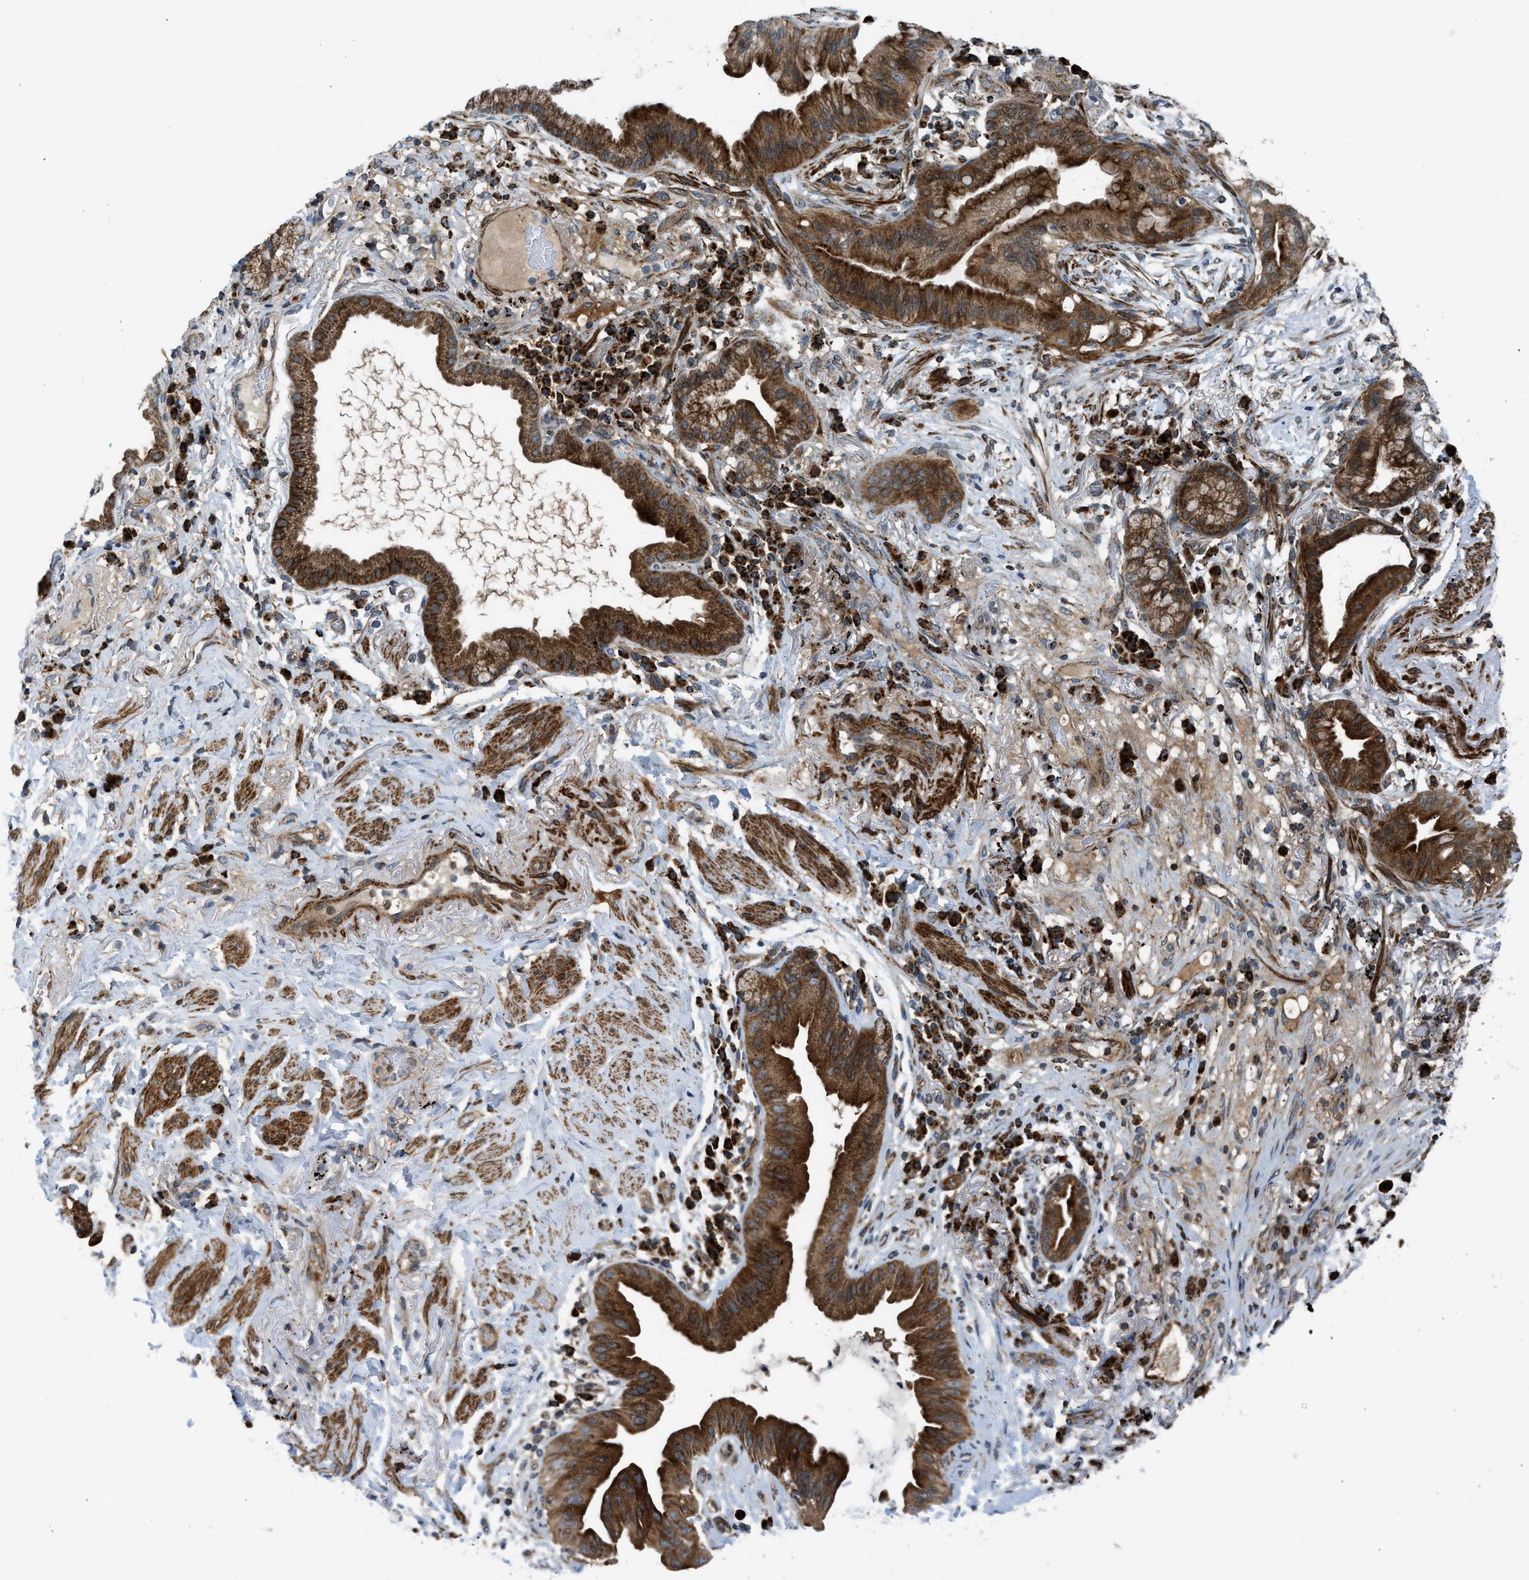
{"staining": {"intensity": "strong", "quantity": ">75%", "location": "cytoplasmic/membranous"}, "tissue": "lung cancer", "cell_type": "Tumor cells", "image_type": "cancer", "snomed": [{"axis": "morphology", "description": "Normal tissue, NOS"}, {"axis": "morphology", "description": "Adenocarcinoma, NOS"}, {"axis": "topography", "description": "Bronchus"}, {"axis": "topography", "description": "Lung"}], "caption": "High-power microscopy captured an immunohistochemistry histopathology image of adenocarcinoma (lung), revealing strong cytoplasmic/membranous expression in about >75% of tumor cells.", "gene": "SESN2", "patient": {"sex": "female", "age": 70}}